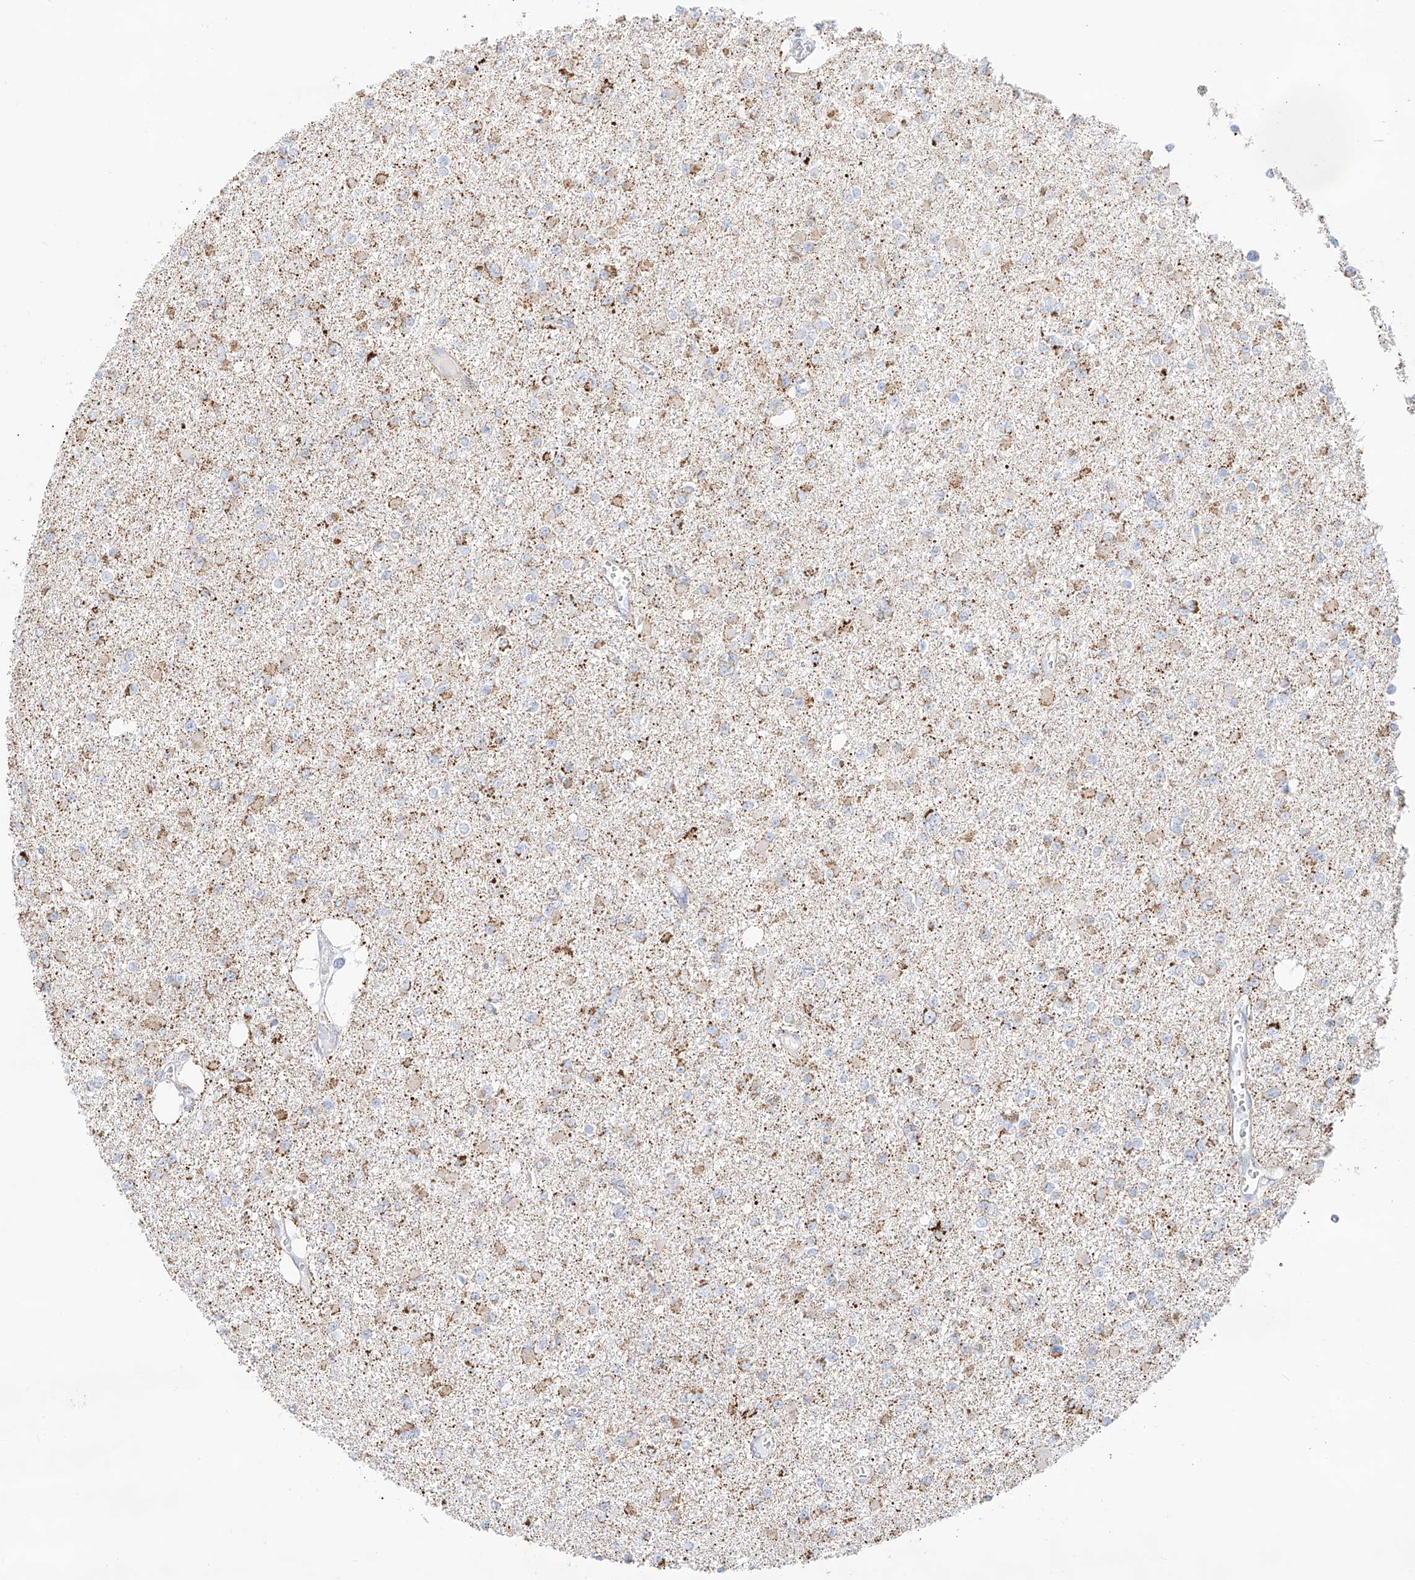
{"staining": {"intensity": "weak", "quantity": "25%-75%", "location": "cytoplasmic/membranous"}, "tissue": "glioma", "cell_type": "Tumor cells", "image_type": "cancer", "snomed": [{"axis": "morphology", "description": "Glioma, malignant, Low grade"}, {"axis": "topography", "description": "Brain"}], "caption": "Protein staining exhibits weak cytoplasmic/membranous positivity in about 25%-75% of tumor cells in glioma.", "gene": "TTC27", "patient": {"sex": "female", "age": 22}}